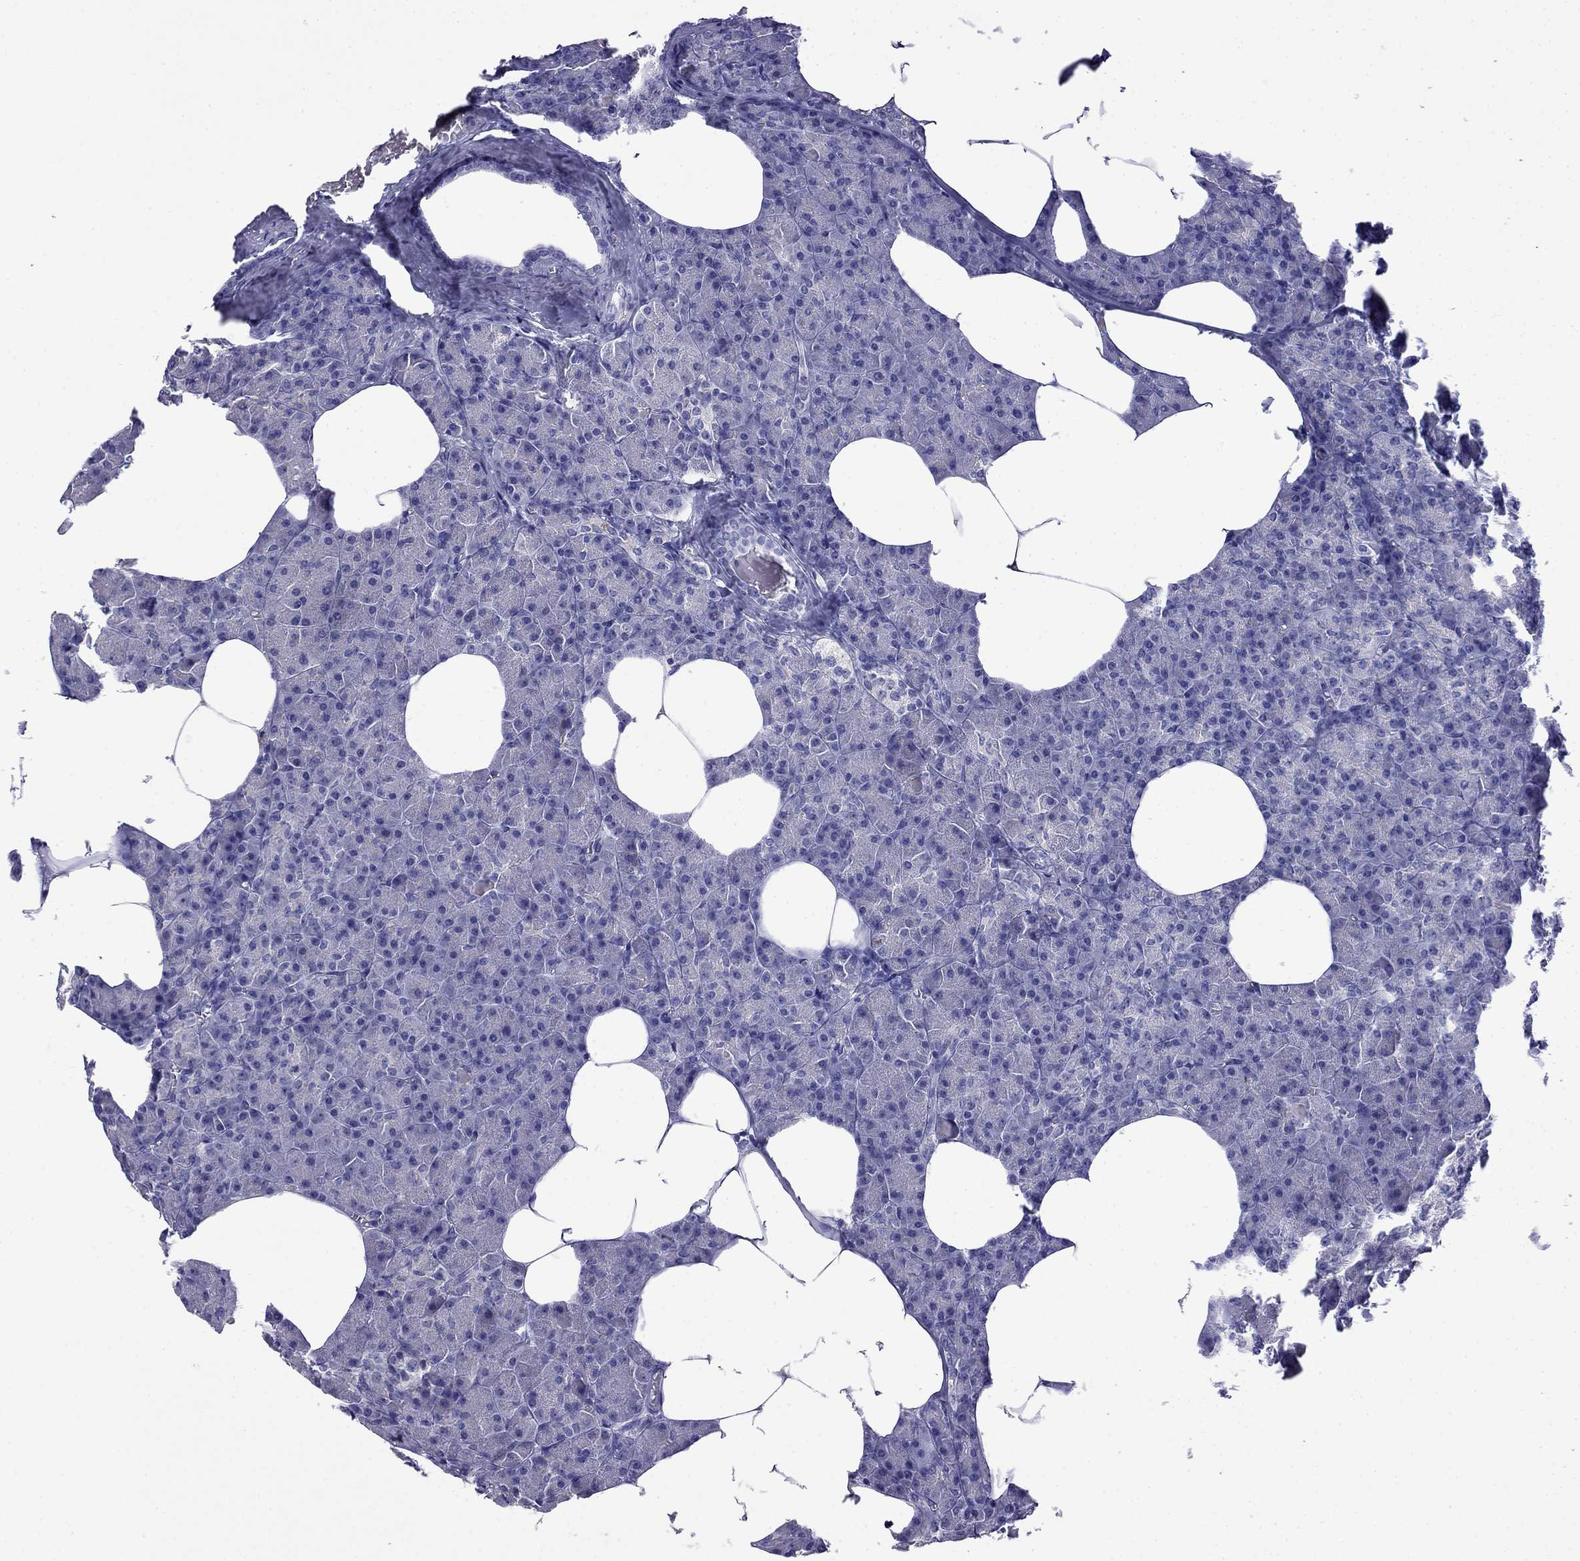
{"staining": {"intensity": "negative", "quantity": "none", "location": "none"}, "tissue": "pancreas", "cell_type": "Exocrine glandular cells", "image_type": "normal", "snomed": [{"axis": "morphology", "description": "Normal tissue, NOS"}, {"axis": "topography", "description": "Pancreas"}], "caption": "Exocrine glandular cells are negative for brown protein staining in unremarkable pancreas. The staining is performed using DAB (3,3'-diaminobenzidine) brown chromogen with nuclei counter-stained in using hematoxylin.", "gene": "MYO15A", "patient": {"sex": "female", "age": 45}}